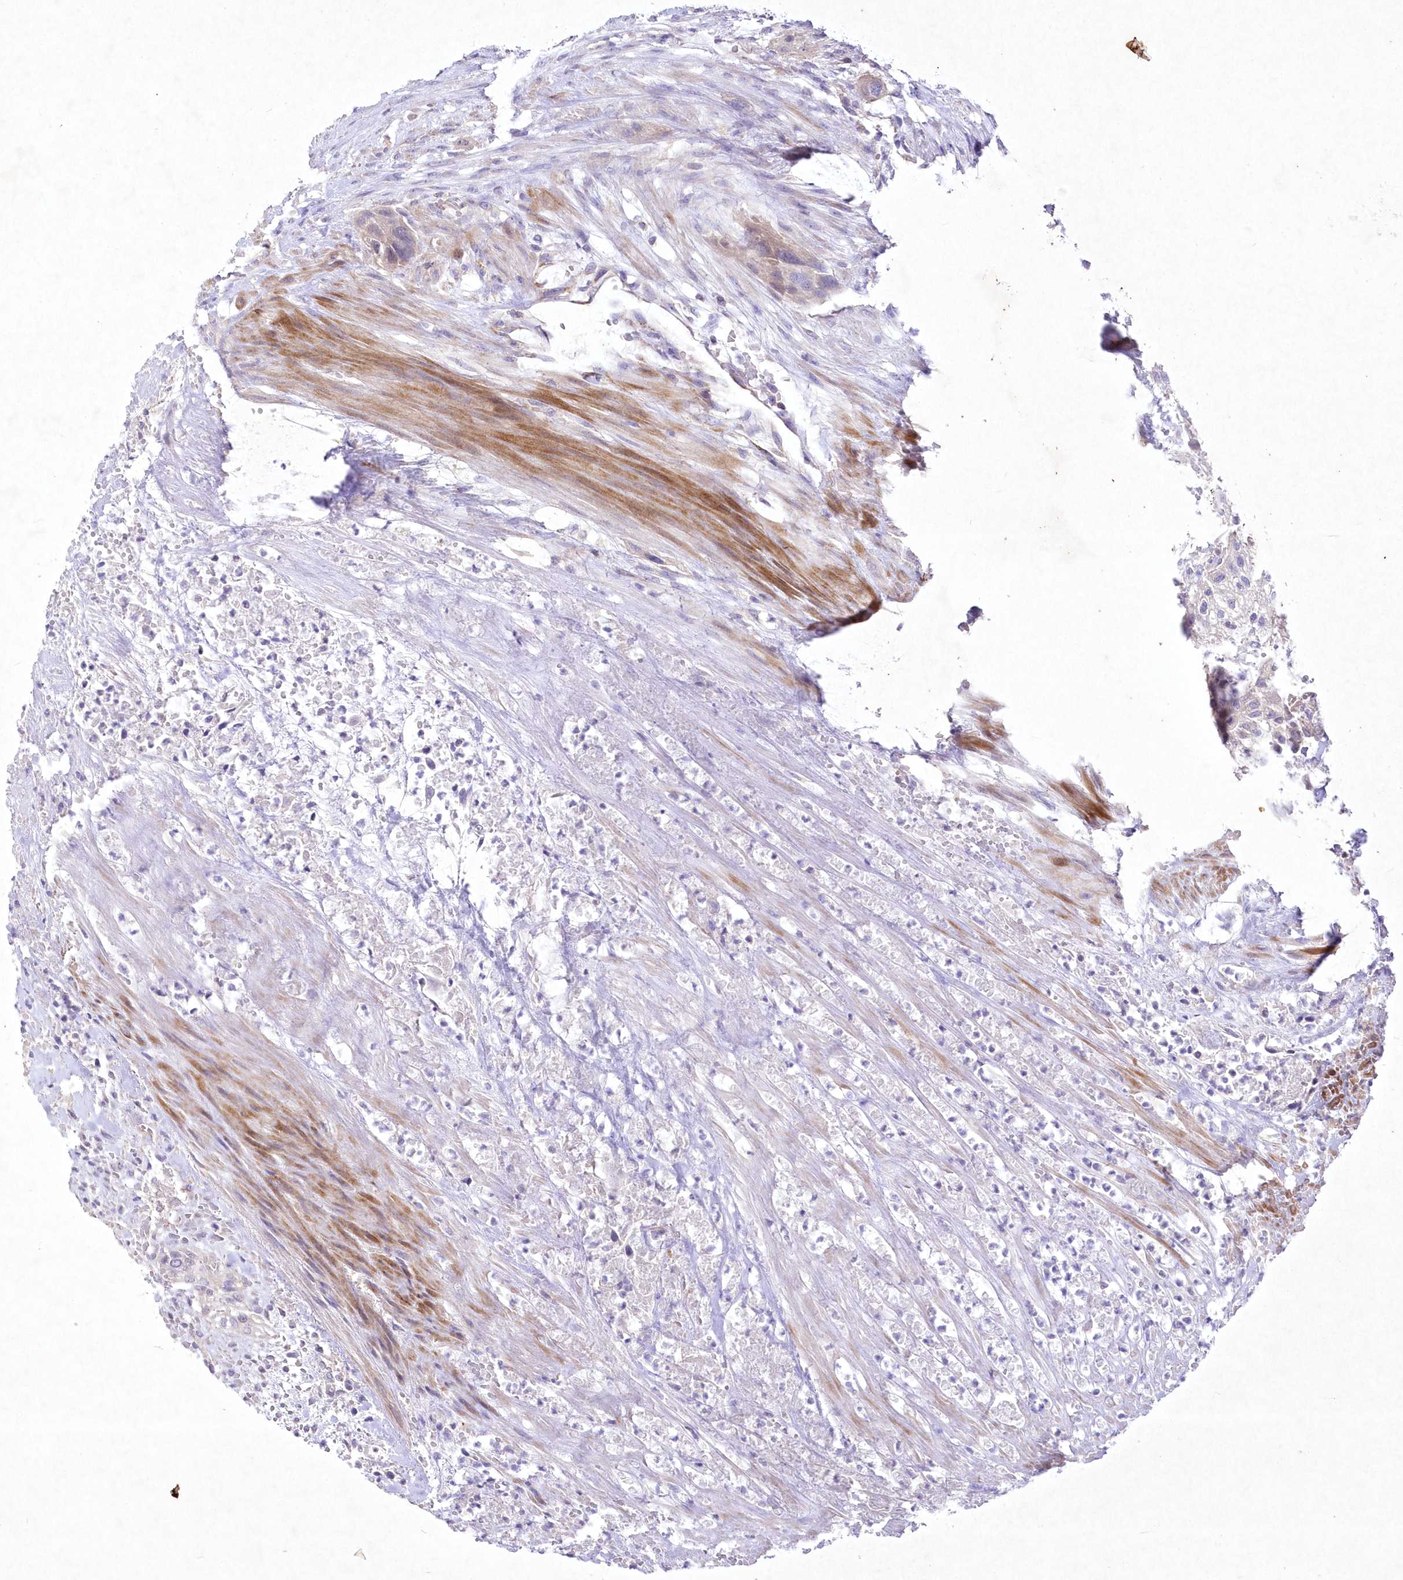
{"staining": {"intensity": "weak", "quantity": "<25%", "location": "cytoplasmic/membranous"}, "tissue": "urothelial cancer", "cell_type": "Tumor cells", "image_type": "cancer", "snomed": [{"axis": "morphology", "description": "Urothelial carcinoma, High grade"}, {"axis": "topography", "description": "Urinary bladder"}], "caption": "This is a micrograph of immunohistochemistry (IHC) staining of urothelial carcinoma (high-grade), which shows no staining in tumor cells.", "gene": "ITSN2", "patient": {"sex": "male", "age": 35}}